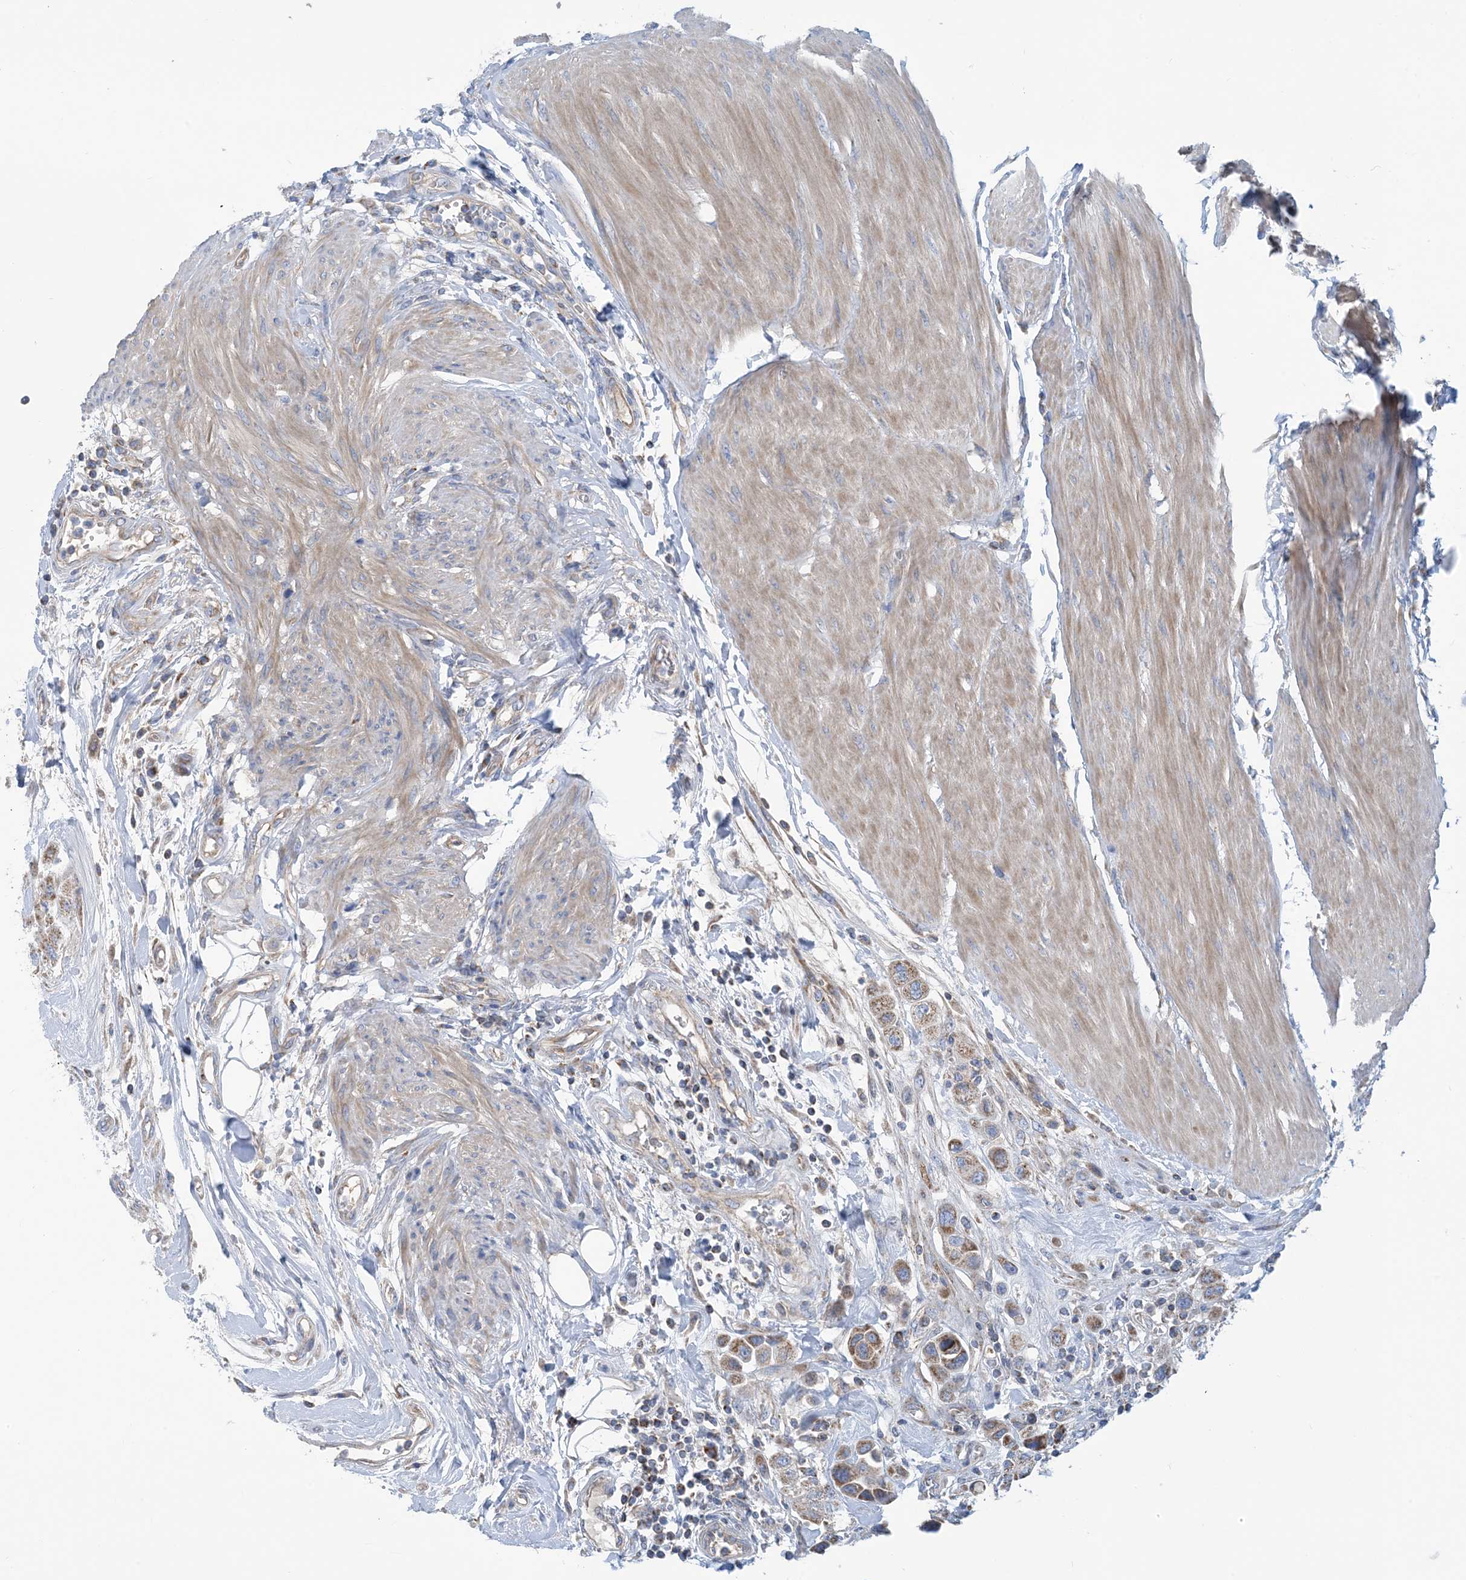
{"staining": {"intensity": "moderate", "quantity": ">75%", "location": "cytoplasmic/membranous"}, "tissue": "urothelial cancer", "cell_type": "Tumor cells", "image_type": "cancer", "snomed": [{"axis": "morphology", "description": "Urothelial carcinoma, High grade"}, {"axis": "topography", "description": "Urinary bladder"}], "caption": "High-grade urothelial carcinoma was stained to show a protein in brown. There is medium levels of moderate cytoplasmic/membranous staining in approximately >75% of tumor cells.", "gene": "PHOSPHO2", "patient": {"sex": "male", "age": 50}}